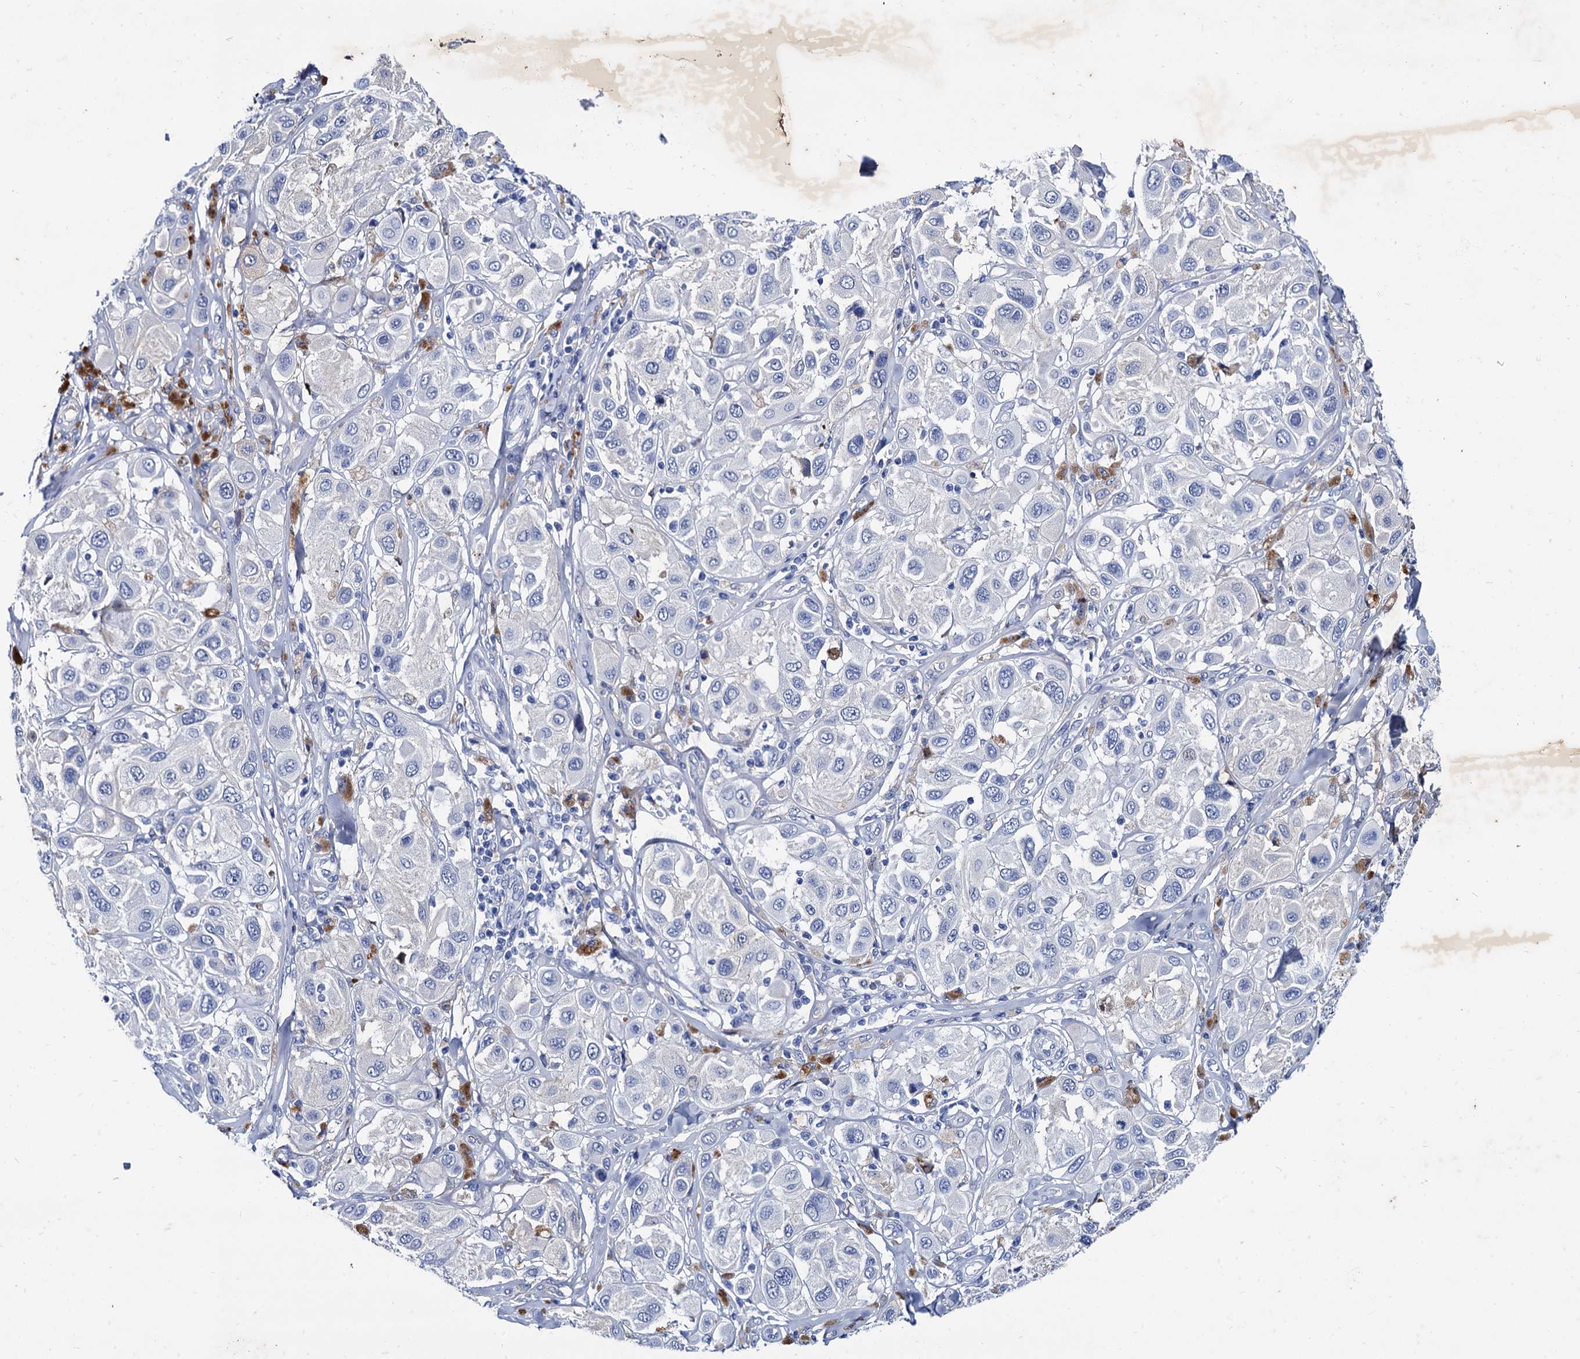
{"staining": {"intensity": "negative", "quantity": "none", "location": "none"}, "tissue": "melanoma", "cell_type": "Tumor cells", "image_type": "cancer", "snomed": [{"axis": "morphology", "description": "Malignant melanoma, Metastatic site"}, {"axis": "topography", "description": "Skin"}], "caption": "Melanoma was stained to show a protein in brown. There is no significant expression in tumor cells. The staining is performed using DAB (3,3'-diaminobenzidine) brown chromogen with nuclei counter-stained in using hematoxylin.", "gene": "TMEM72", "patient": {"sex": "male", "age": 41}}